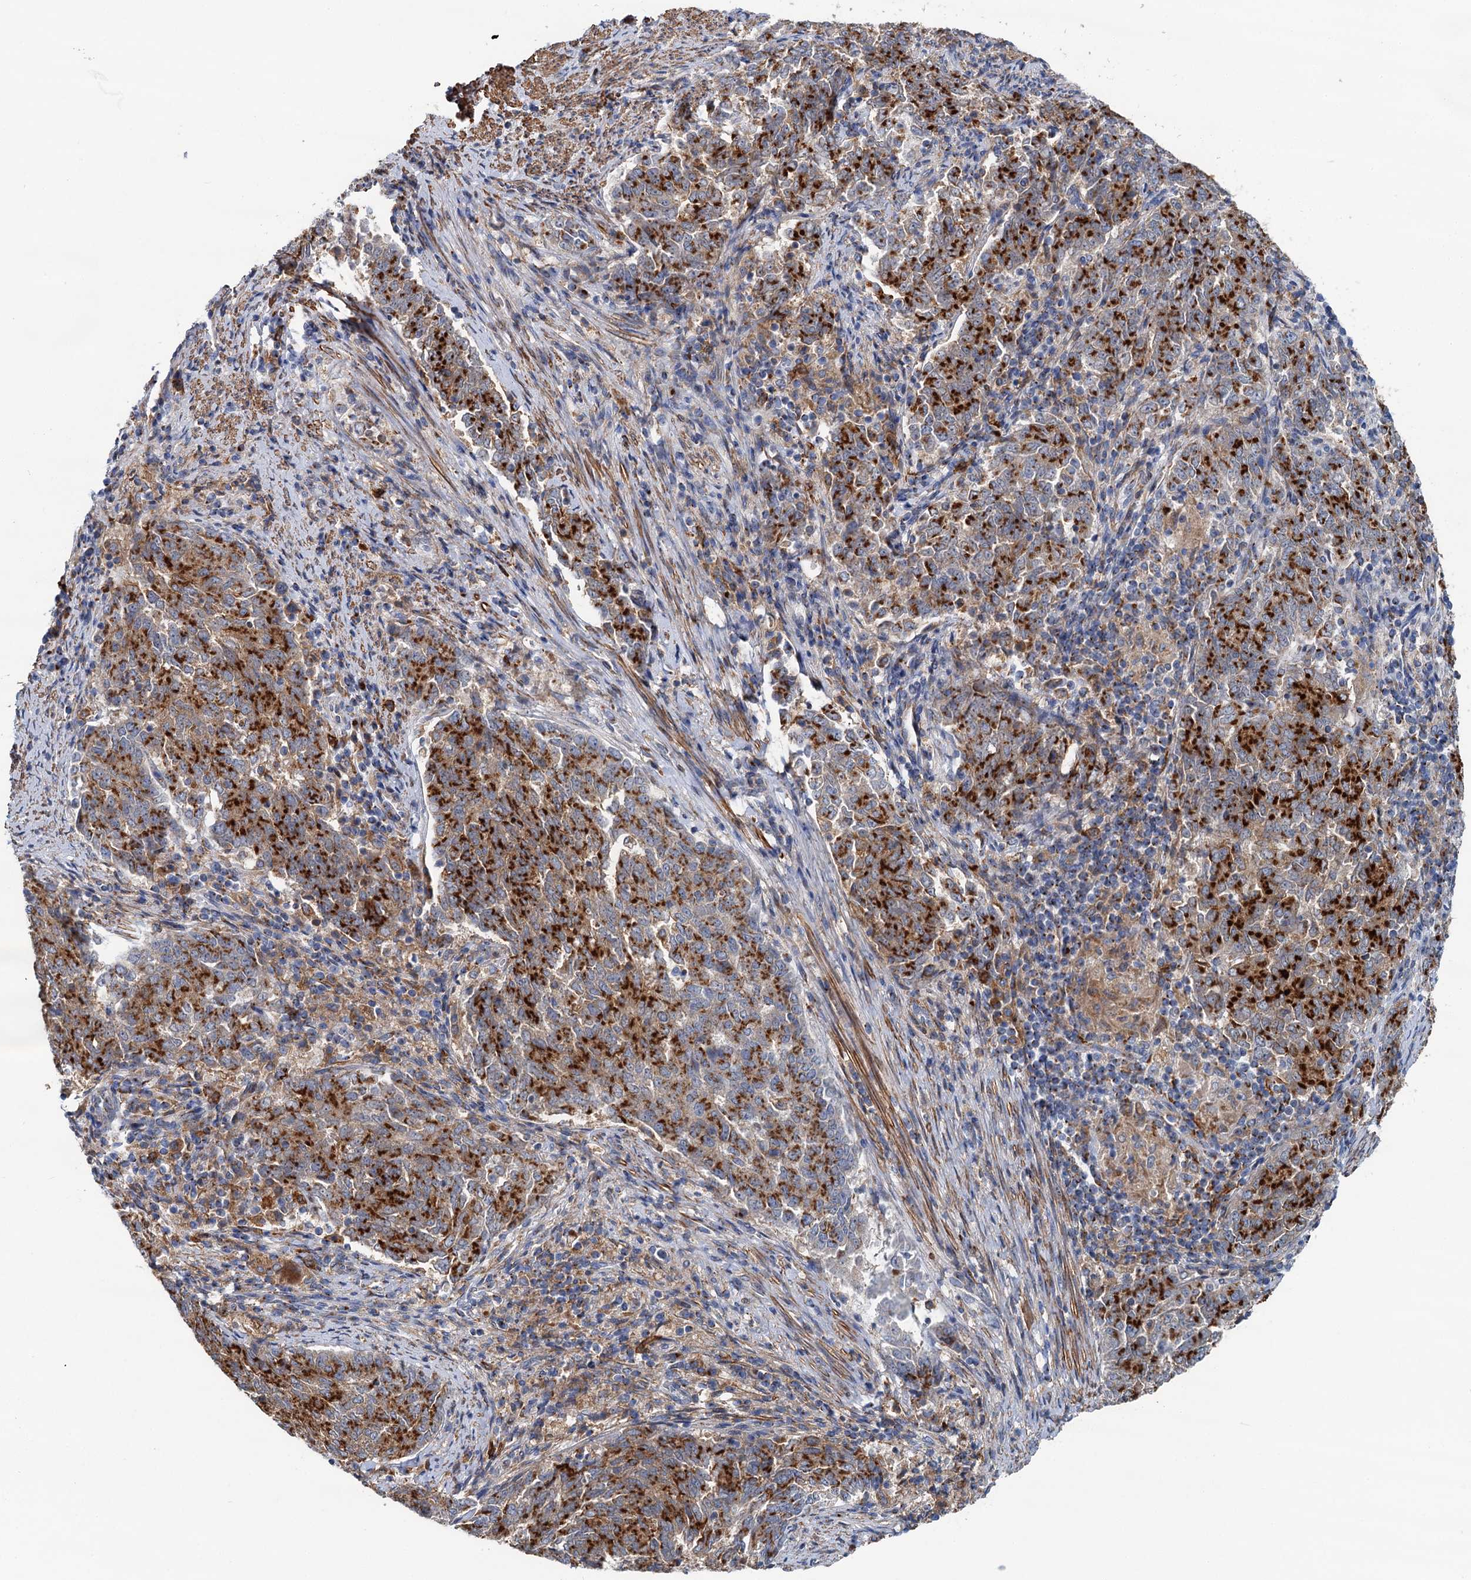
{"staining": {"intensity": "strong", "quantity": ">75%", "location": "cytoplasmic/membranous"}, "tissue": "endometrial cancer", "cell_type": "Tumor cells", "image_type": "cancer", "snomed": [{"axis": "morphology", "description": "Adenocarcinoma, NOS"}, {"axis": "topography", "description": "Endometrium"}], "caption": "The micrograph demonstrates staining of endometrial cancer, revealing strong cytoplasmic/membranous protein positivity (brown color) within tumor cells.", "gene": "BET1L", "patient": {"sex": "female", "age": 80}}